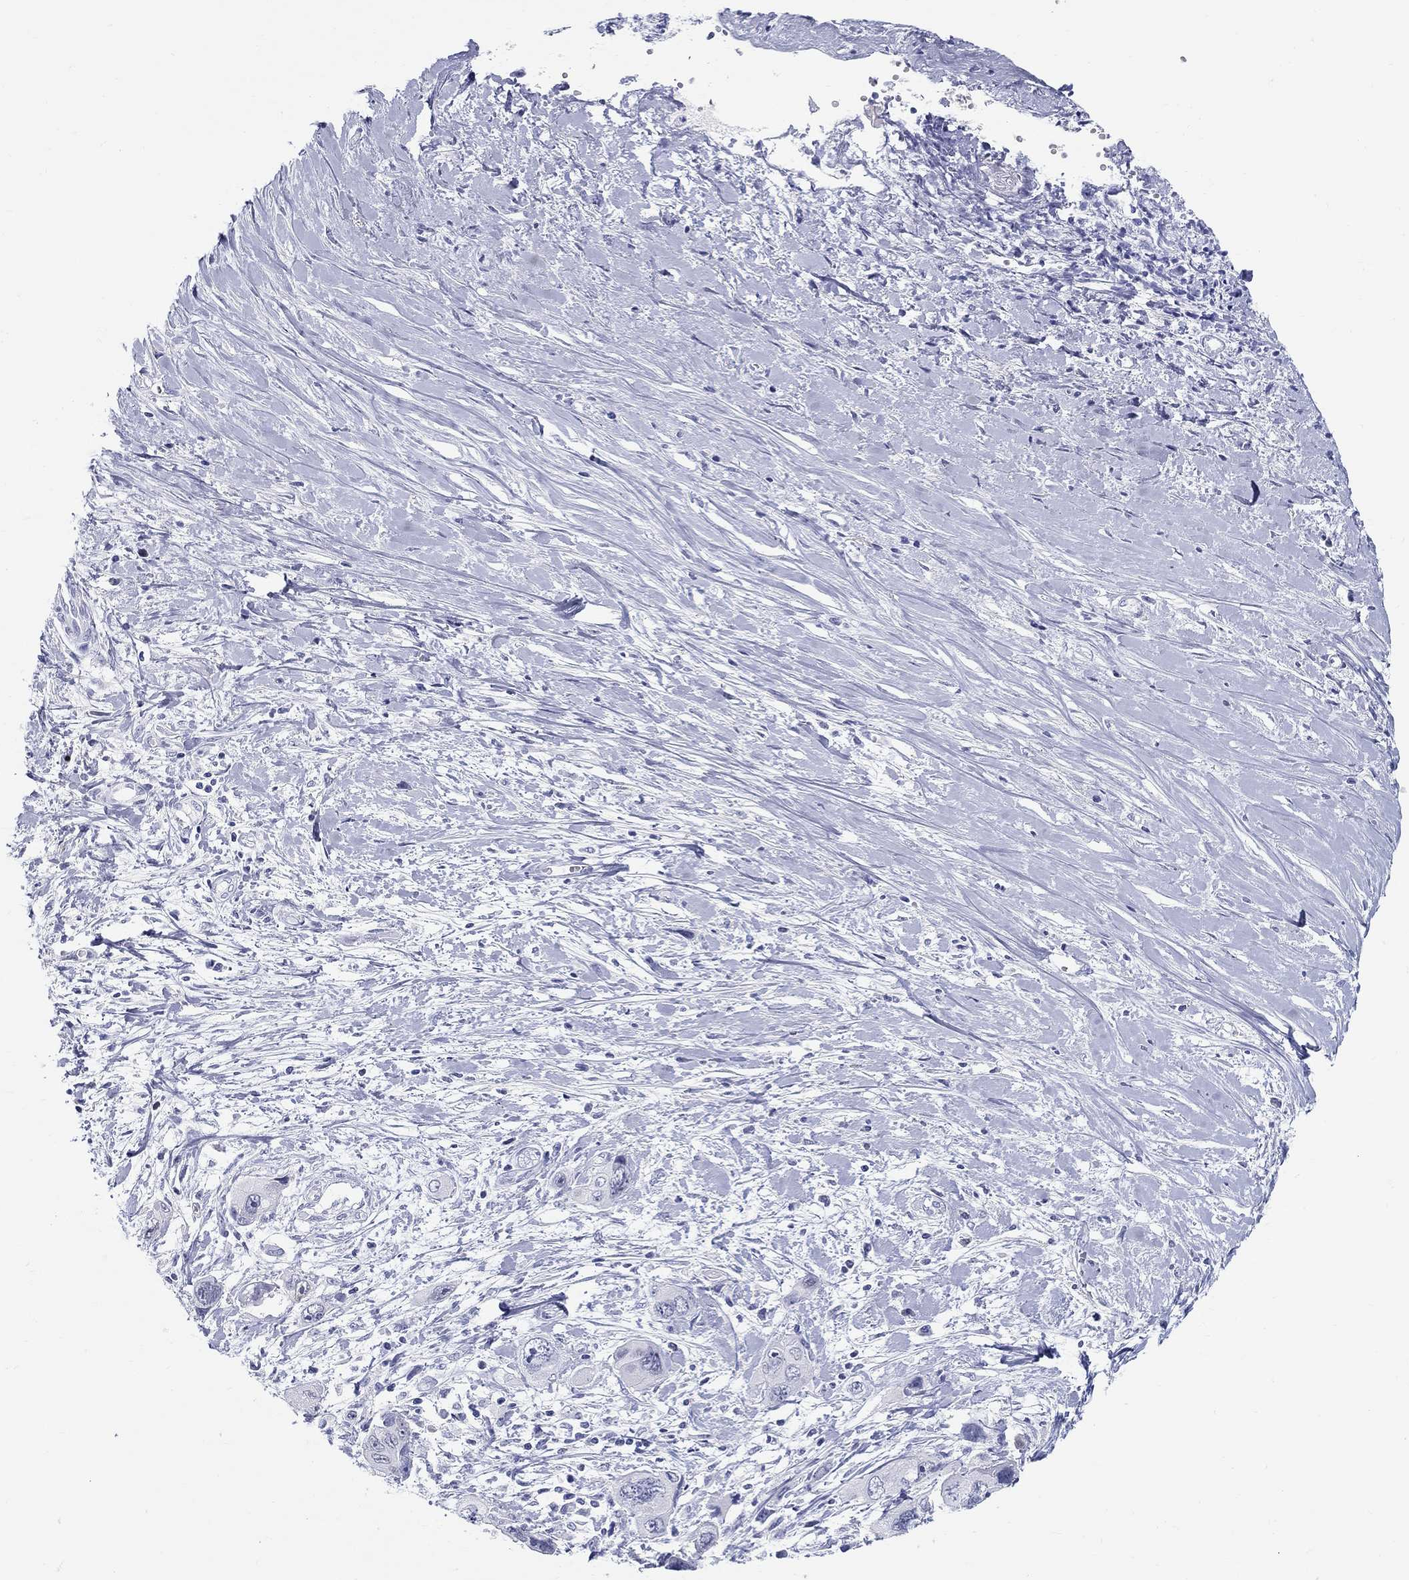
{"staining": {"intensity": "negative", "quantity": "none", "location": "none"}, "tissue": "pancreatic cancer", "cell_type": "Tumor cells", "image_type": "cancer", "snomed": [{"axis": "morphology", "description": "Adenocarcinoma, NOS"}, {"axis": "topography", "description": "Pancreas"}], "caption": "Tumor cells show no significant protein staining in pancreatic cancer. (Stains: DAB IHC with hematoxylin counter stain, Microscopy: brightfield microscopy at high magnification).", "gene": "LAMP5", "patient": {"sex": "male", "age": 47}}